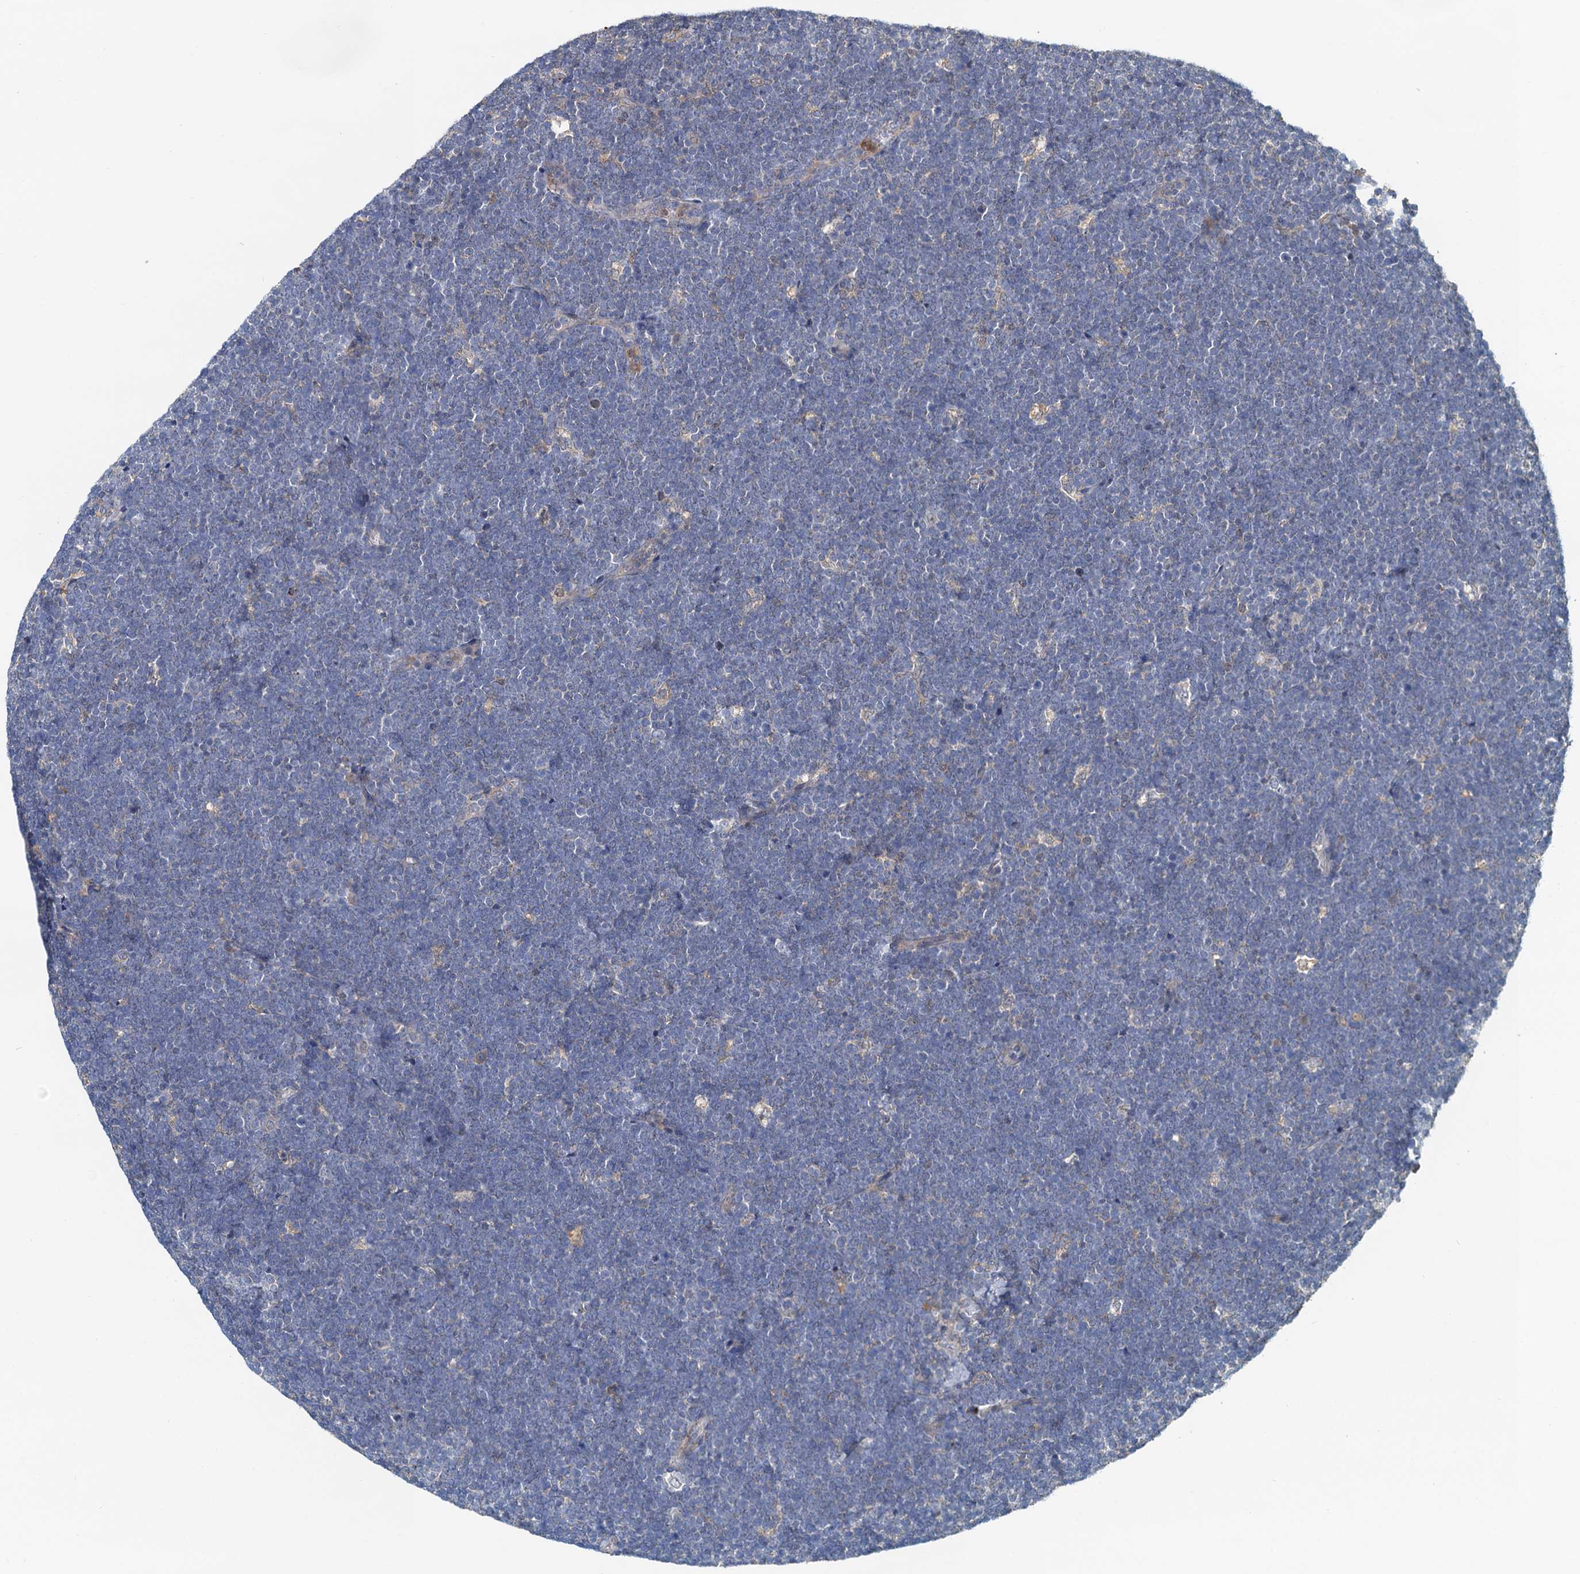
{"staining": {"intensity": "negative", "quantity": "none", "location": "none"}, "tissue": "lymphoma", "cell_type": "Tumor cells", "image_type": "cancer", "snomed": [{"axis": "morphology", "description": "Malignant lymphoma, non-Hodgkin's type, High grade"}, {"axis": "topography", "description": "Lymph node"}], "caption": "Tumor cells are negative for brown protein staining in lymphoma.", "gene": "TOLLIP", "patient": {"sex": "male", "age": 13}}